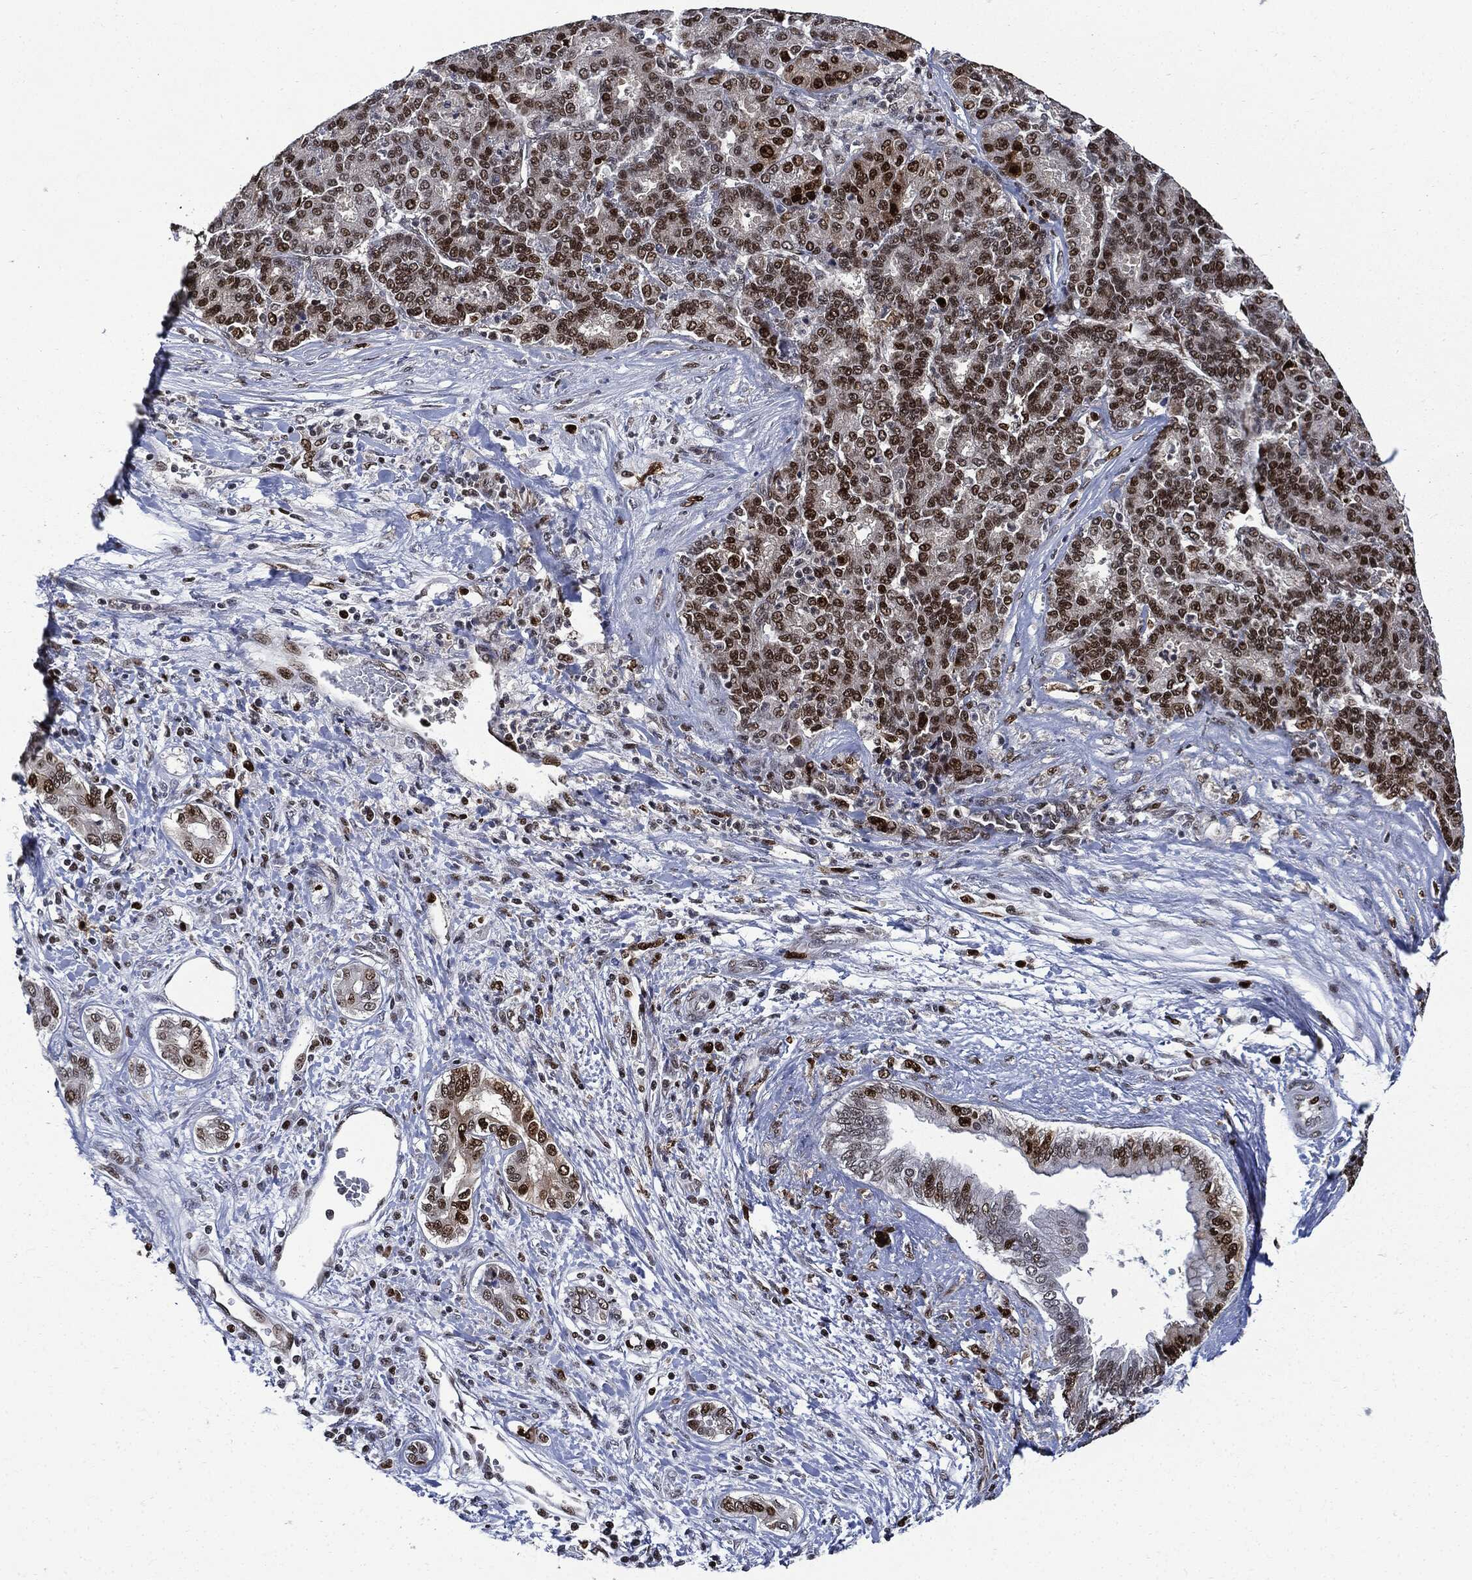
{"staining": {"intensity": "strong", "quantity": "25%-75%", "location": "nuclear"}, "tissue": "liver cancer", "cell_type": "Tumor cells", "image_type": "cancer", "snomed": [{"axis": "morphology", "description": "Carcinoma, Hepatocellular, NOS"}, {"axis": "topography", "description": "Liver"}], "caption": "This is an image of IHC staining of liver cancer, which shows strong expression in the nuclear of tumor cells.", "gene": "PCNA", "patient": {"sex": "male", "age": 65}}